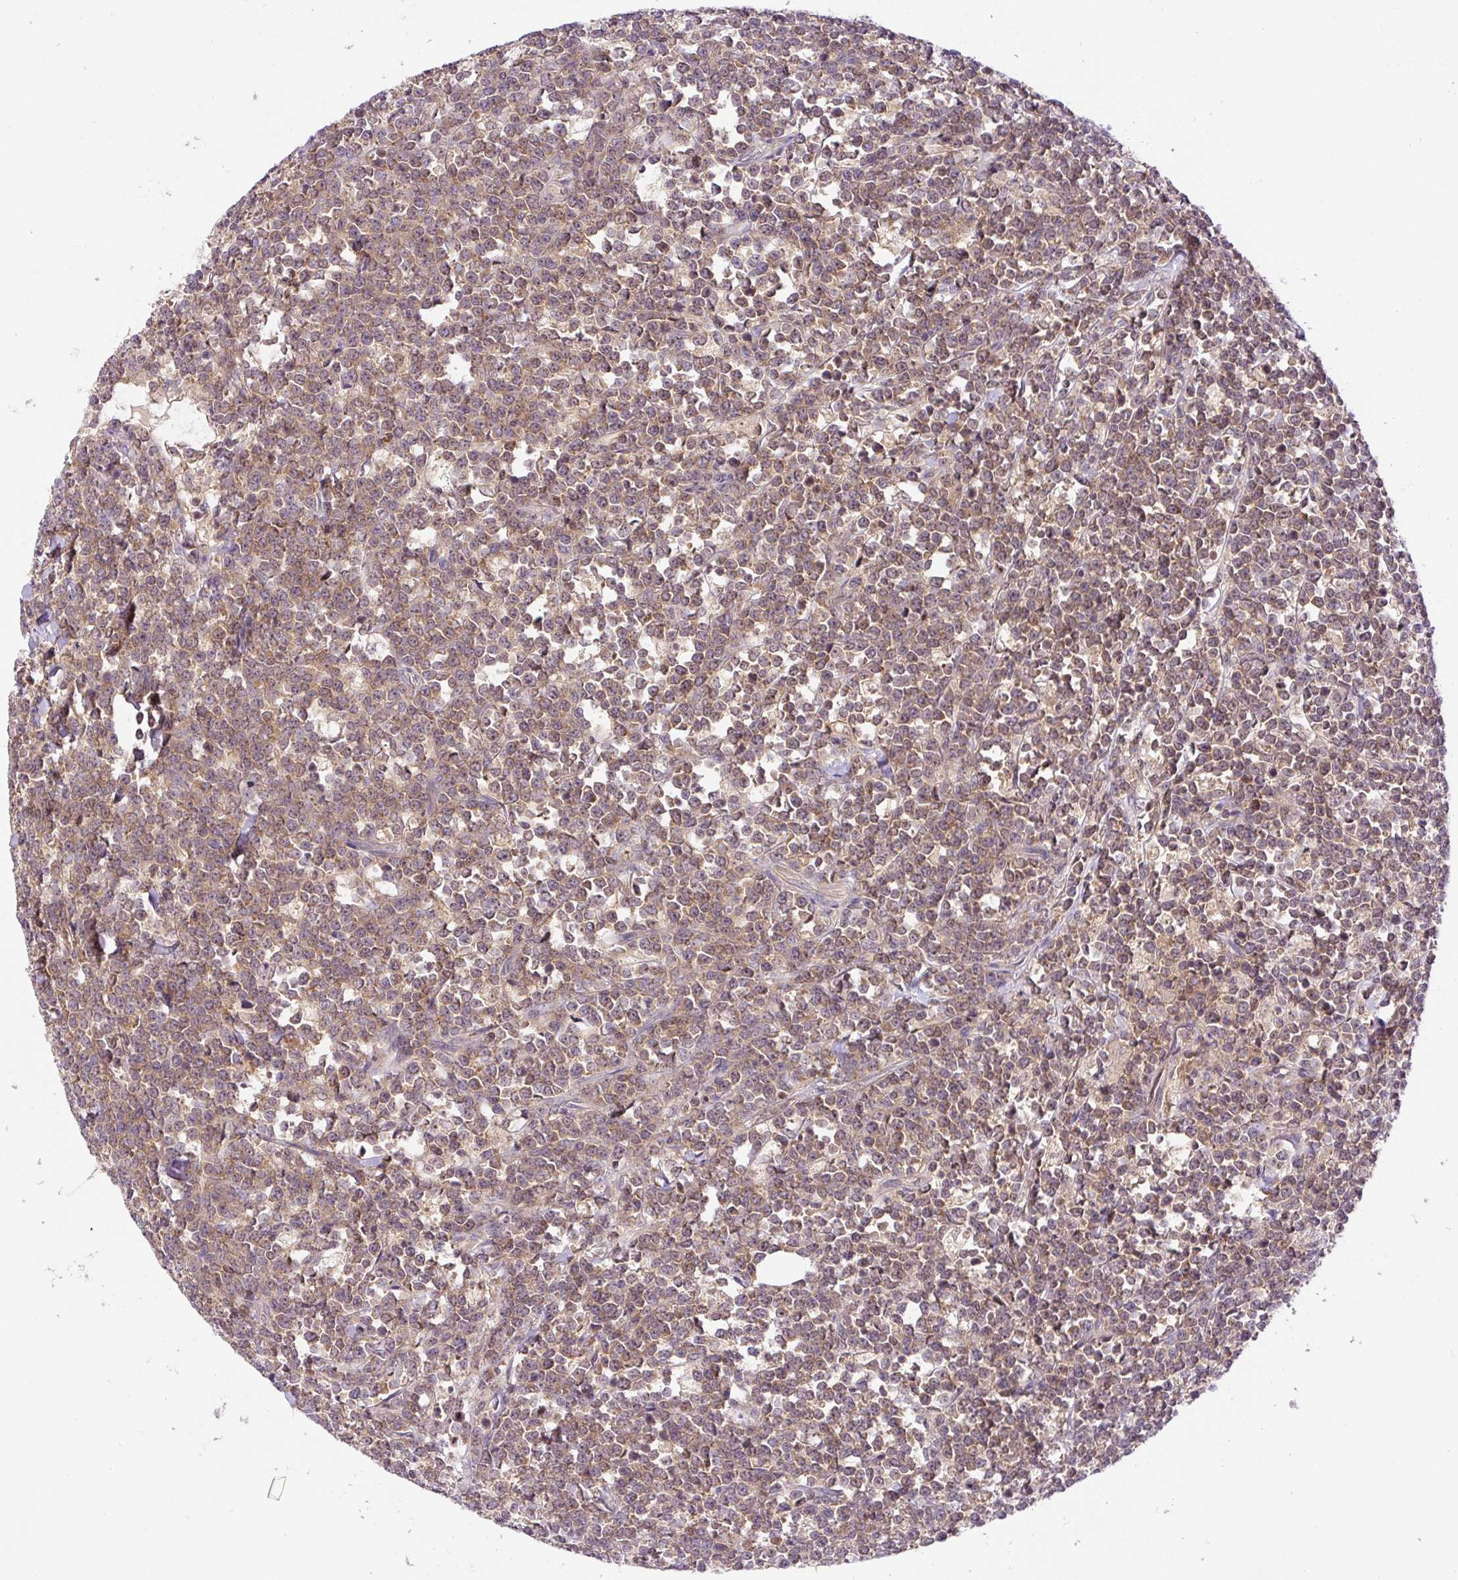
{"staining": {"intensity": "weak", "quantity": ">75%", "location": "cytoplasmic/membranous,nuclear"}, "tissue": "lymphoma", "cell_type": "Tumor cells", "image_type": "cancer", "snomed": [{"axis": "morphology", "description": "Malignant lymphoma, non-Hodgkin's type, High grade"}, {"axis": "topography", "description": "Small intestine"}, {"axis": "topography", "description": "Colon"}], "caption": "Brown immunohistochemical staining in lymphoma shows weak cytoplasmic/membranous and nuclear expression in about >75% of tumor cells. The staining was performed using DAB (3,3'-diaminobenzidine) to visualize the protein expression in brown, while the nuclei were stained in blue with hematoxylin (Magnification: 20x).", "gene": "CCDC28A", "patient": {"sex": "male", "age": 8}}